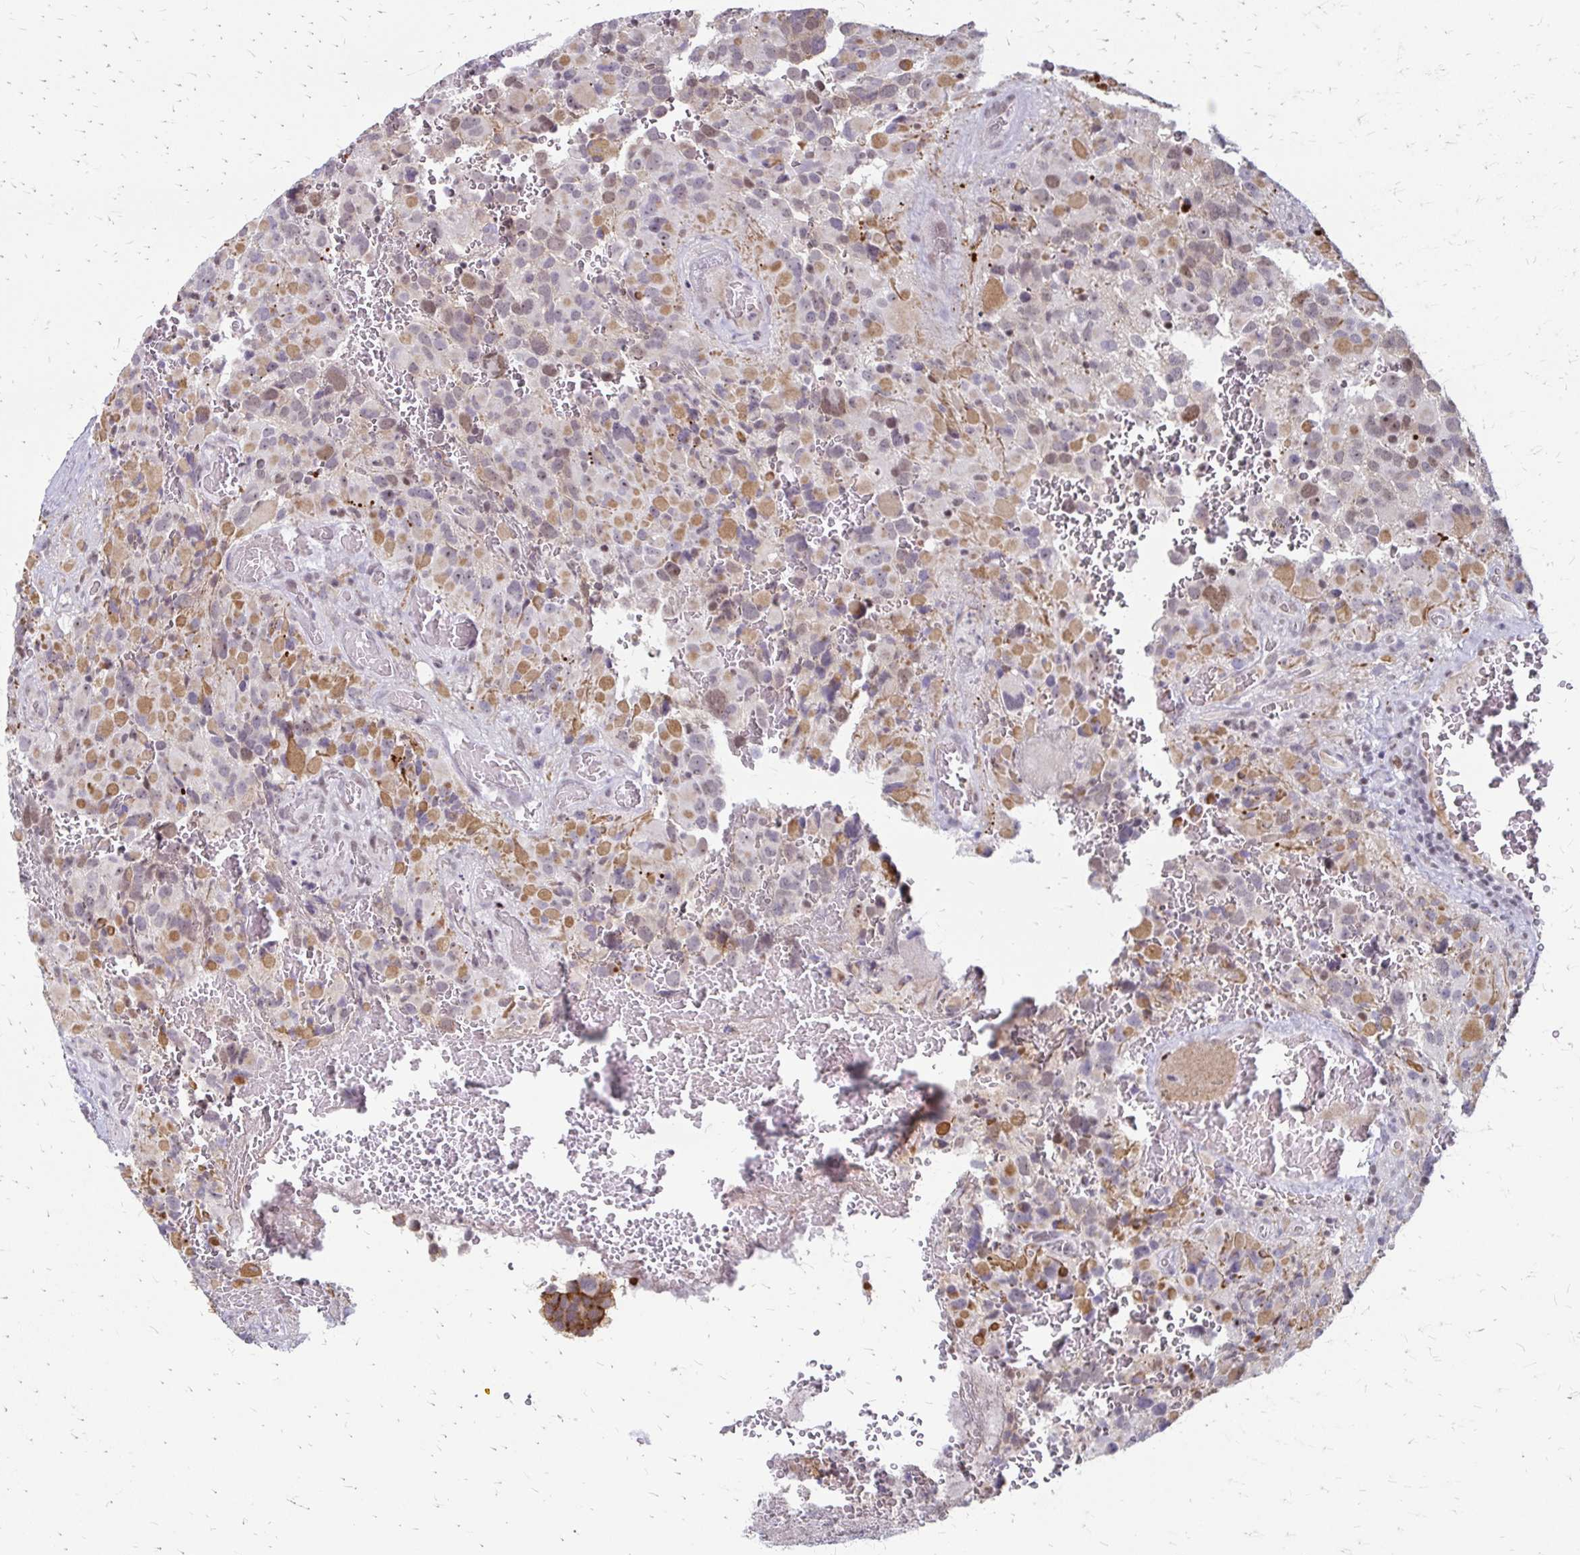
{"staining": {"intensity": "weak", "quantity": "25%-75%", "location": "cytoplasmic/membranous"}, "tissue": "glioma", "cell_type": "Tumor cells", "image_type": "cancer", "snomed": [{"axis": "morphology", "description": "Glioma, malignant, High grade"}, {"axis": "topography", "description": "Brain"}], "caption": "IHC (DAB) staining of malignant glioma (high-grade) displays weak cytoplasmic/membranous protein positivity in approximately 25%-75% of tumor cells. (Brightfield microscopy of DAB IHC at high magnification).", "gene": "EED", "patient": {"sex": "female", "age": 40}}